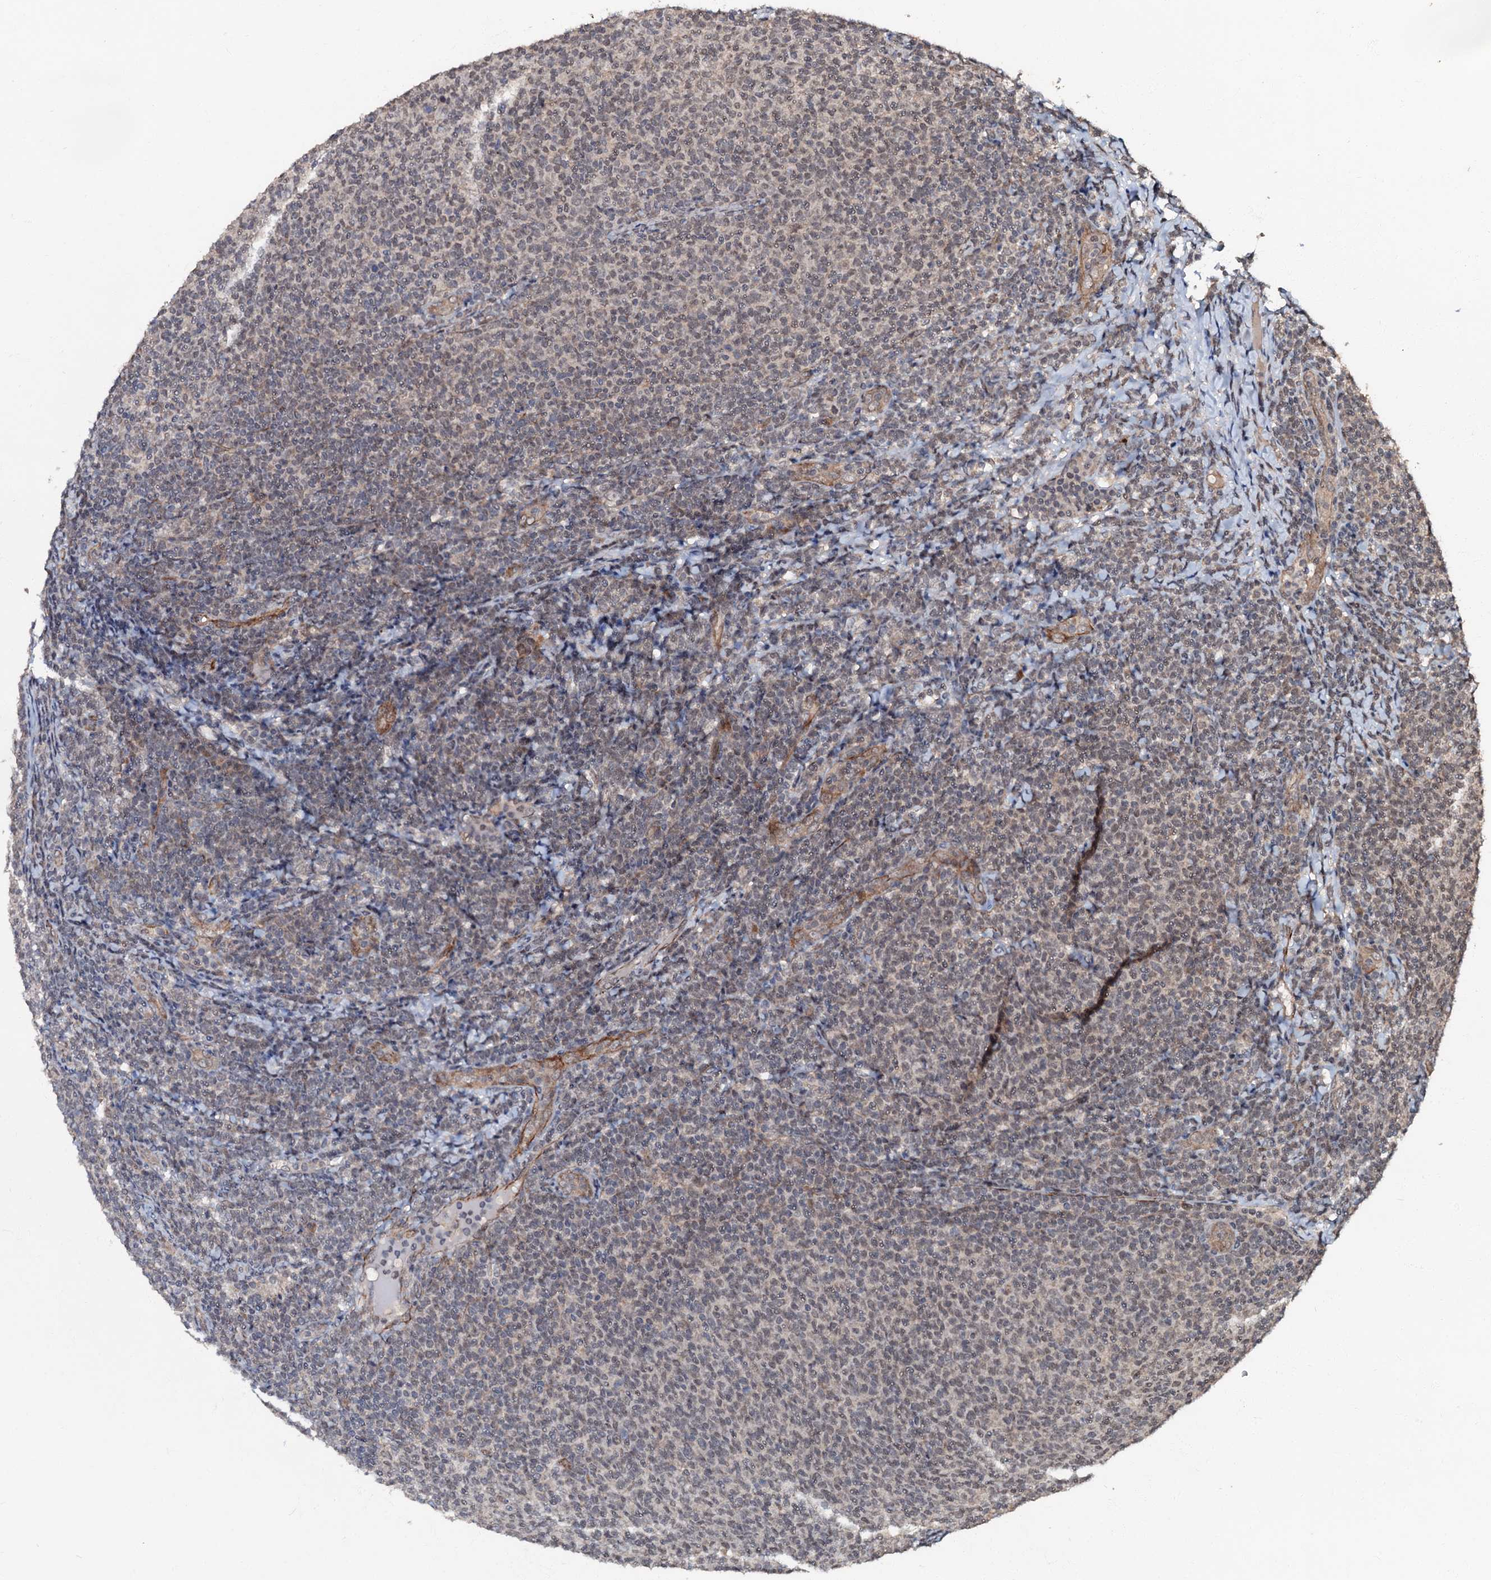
{"staining": {"intensity": "weak", "quantity": "<25%", "location": "nuclear"}, "tissue": "lymphoma", "cell_type": "Tumor cells", "image_type": "cancer", "snomed": [{"axis": "morphology", "description": "Malignant lymphoma, non-Hodgkin's type, Low grade"}, {"axis": "topography", "description": "Lymph node"}], "caption": "An image of human lymphoma is negative for staining in tumor cells.", "gene": "MANSC4", "patient": {"sex": "male", "age": 66}}